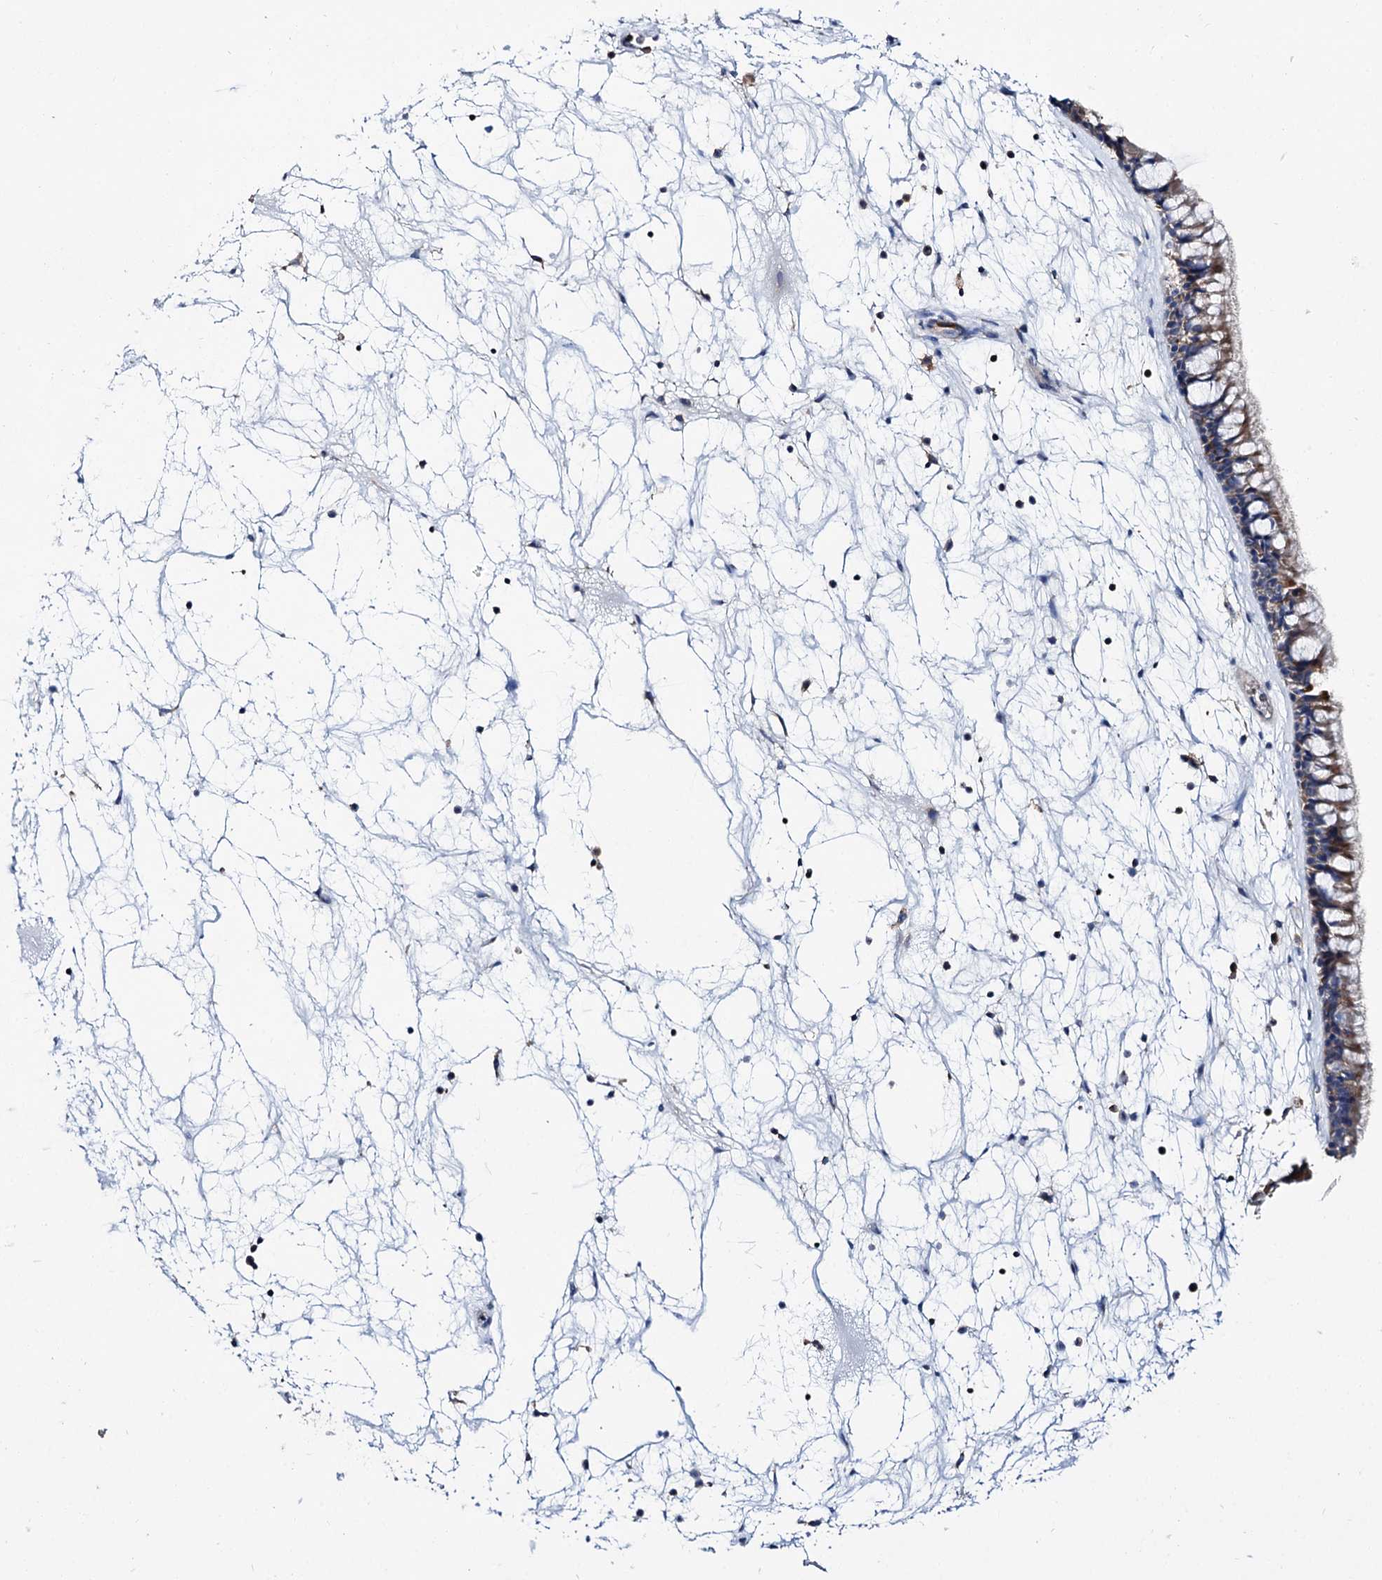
{"staining": {"intensity": "moderate", "quantity": ">75%", "location": "cytoplasmic/membranous"}, "tissue": "nasopharynx", "cell_type": "Respiratory epithelial cells", "image_type": "normal", "snomed": [{"axis": "morphology", "description": "Normal tissue, NOS"}, {"axis": "topography", "description": "Nasopharynx"}], "caption": "Protein expression analysis of normal human nasopharynx reveals moderate cytoplasmic/membranous expression in about >75% of respiratory epithelial cells. The staining is performed using DAB brown chromogen to label protein expression. The nuclei are counter-stained blue using hematoxylin.", "gene": "UBASH3B", "patient": {"sex": "male", "age": 64}}